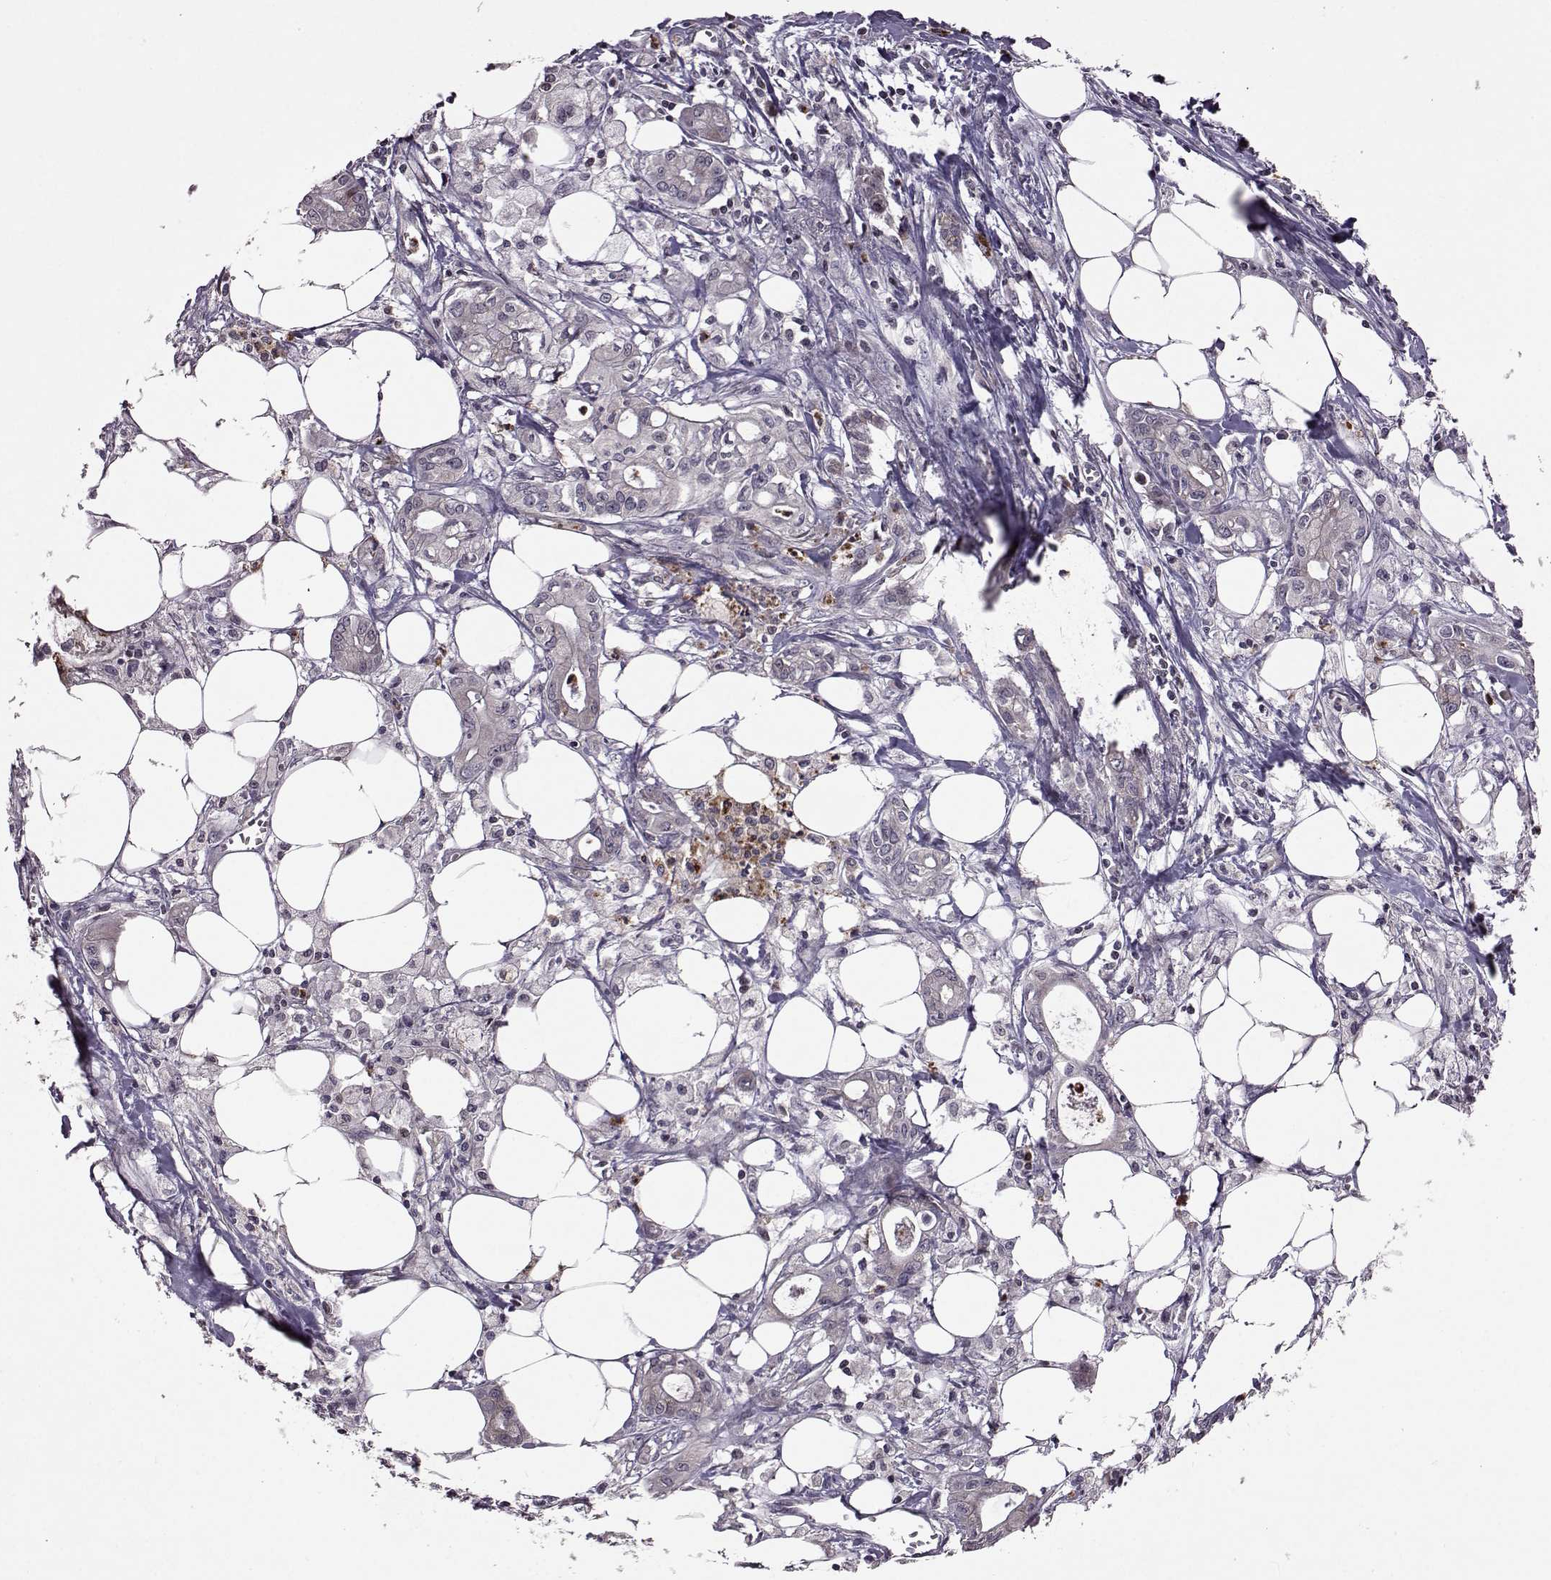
{"staining": {"intensity": "negative", "quantity": "none", "location": "none"}, "tissue": "pancreatic cancer", "cell_type": "Tumor cells", "image_type": "cancer", "snomed": [{"axis": "morphology", "description": "Adenocarcinoma, NOS"}, {"axis": "topography", "description": "Pancreas"}], "caption": "A histopathology image of adenocarcinoma (pancreatic) stained for a protein displays no brown staining in tumor cells.", "gene": "TRMU", "patient": {"sex": "male", "age": 71}}